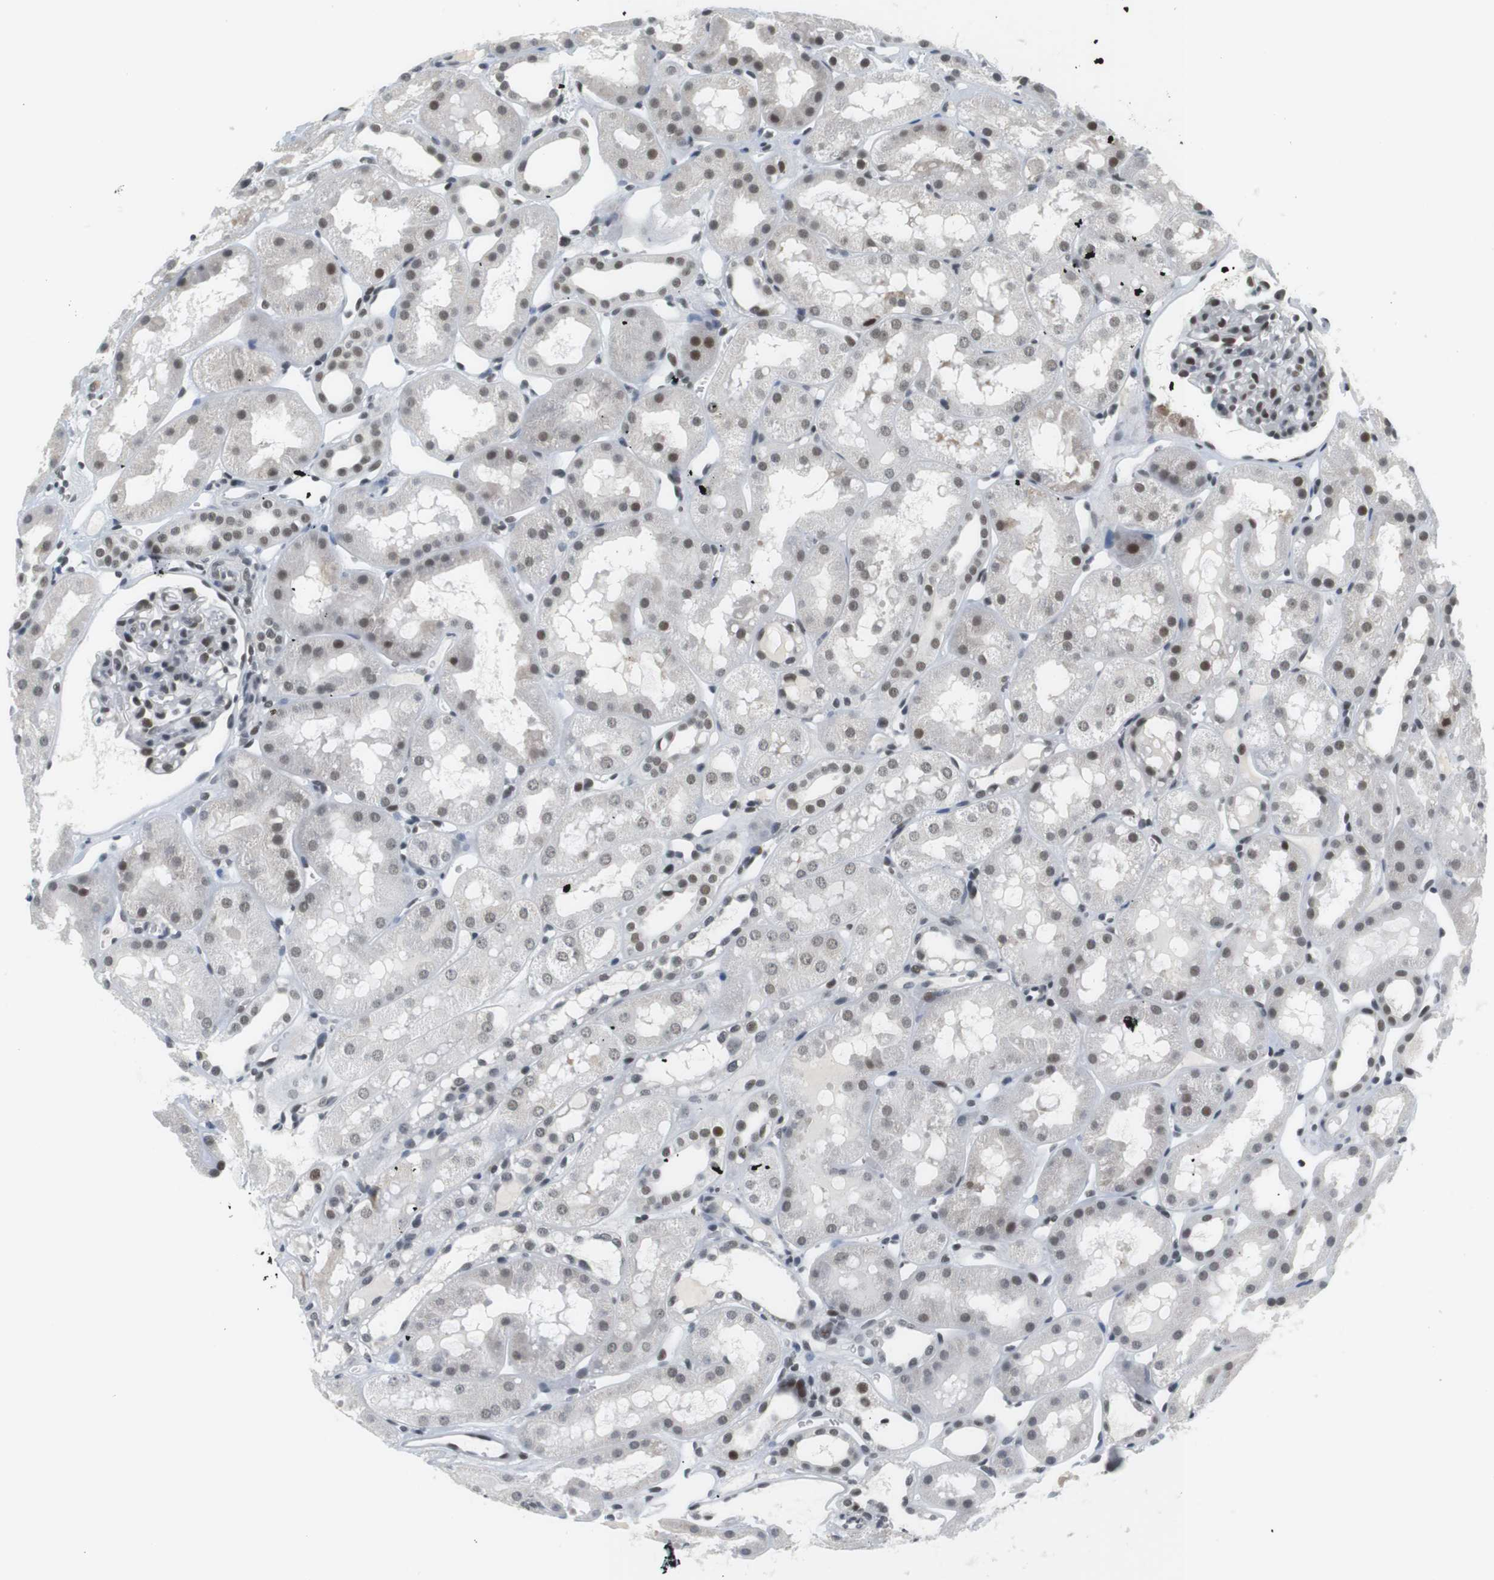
{"staining": {"intensity": "weak", "quantity": "<25%", "location": "nuclear"}, "tissue": "kidney", "cell_type": "Cells in glomeruli", "image_type": "normal", "snomed": [{"axis": "morphology", "description": "Normal tissue, NOS"}, {"axis": "topography", "description": "Kidney"}, {"axis": "topography", "description": "Urinary bladder"}], "caption": "DAB (3,3'-diaminobenzidine) immunohistochemical staining of normal kidney reveals no significant staining in cells in glomeruli.", "gene": "RNF38", "patient": {"sex": "male", "age": 16}}